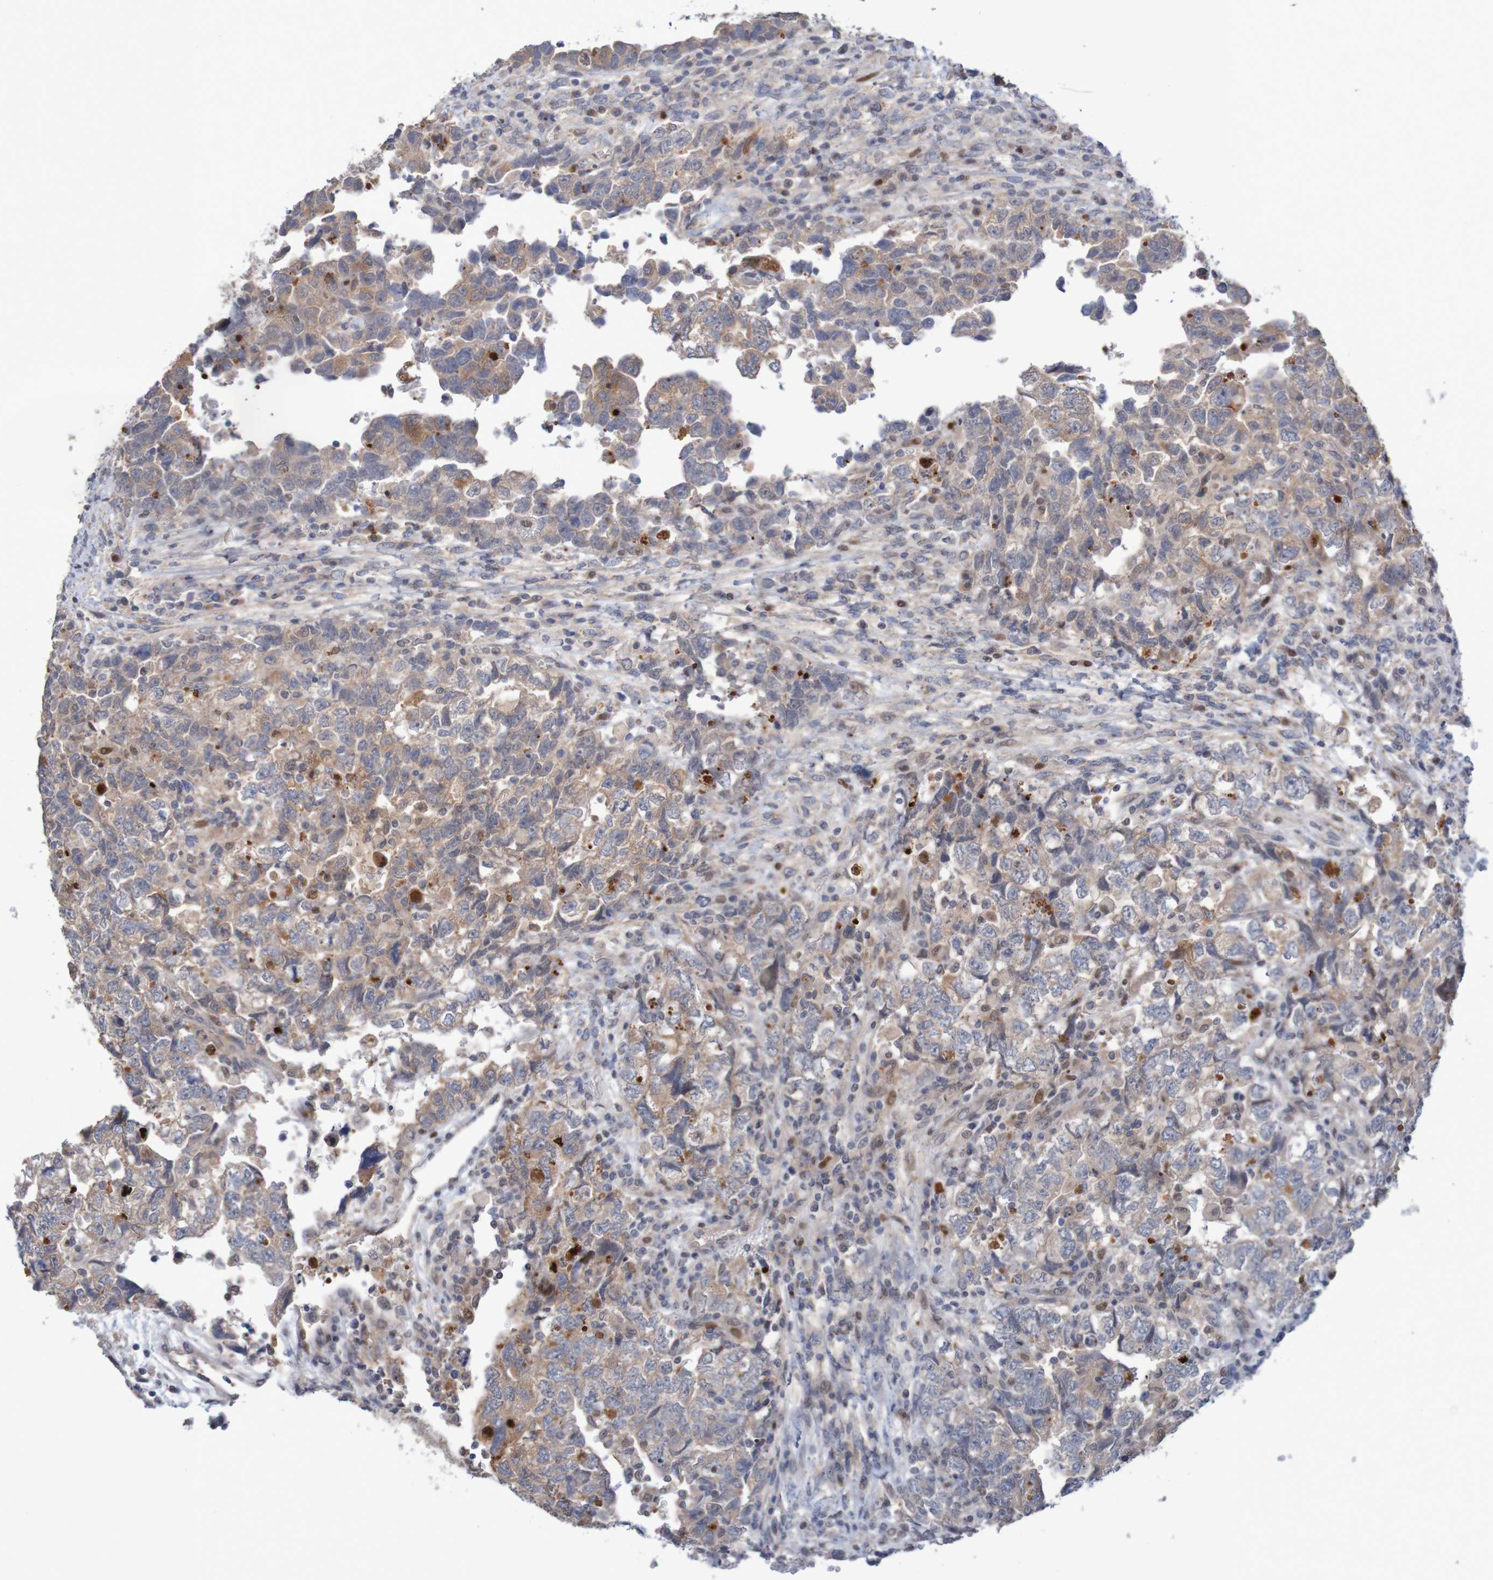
{"staining": {"intensity": "weak", "quantity": "25%-75%", "location": "cytoplasmic/membranous"}, "tissue": "testis cancer", "cell_type": "Tumor cells", "image_type": "cancer", "snomed": [{"axis": "morphology", "description": "Carcinoma, Embryonal, NOS"}, {"axis": "topography", "description": "Testis"}], "caption": "Testis cancer stained for a protein displays weak cytoplasmic/membranous positivity in tumor cells.", "gene": "FBP2", "patient": {"sex": "male", "age": 36}}